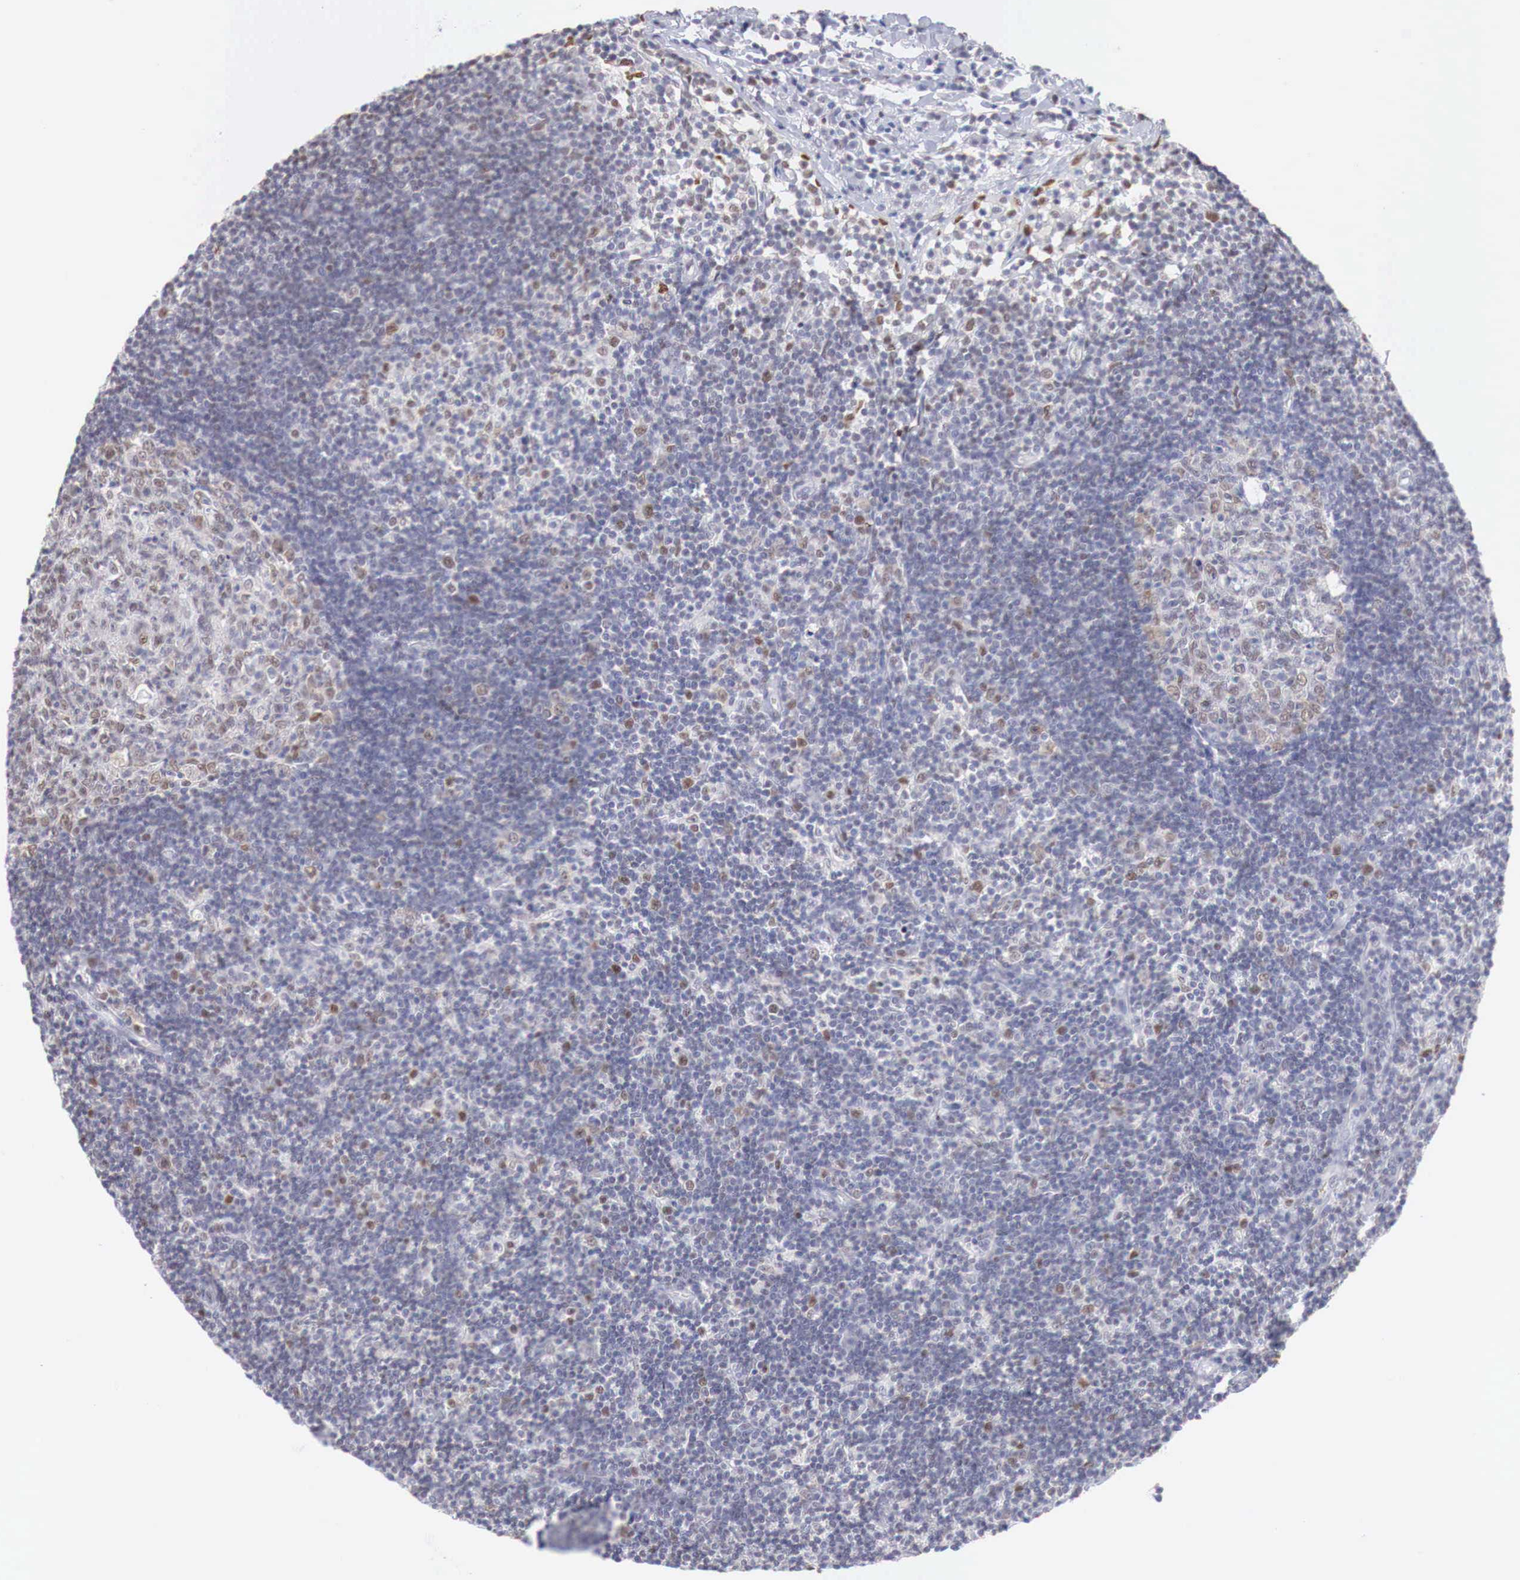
{"staining": {"intensity": "weak", "quantity": "<25%", "location": "cytoplasmic/membranous,nuclear"}, "tissue": "lymph node", "cell_type": "Germinal center cells", "image_type": "normal", "snomed": [{"axis": "morphology", "description": "Normal tissue, NOS"}, {"axis": "topography", "description": "Lymph node"}], "caption": "Normal lymph node was stained to show a protein in brown. There is no significant staining in germinal center cells. Nuclei are stained in blue.", "gene": "FOXP2", "patient": {"sex": "female", "age": 53}}